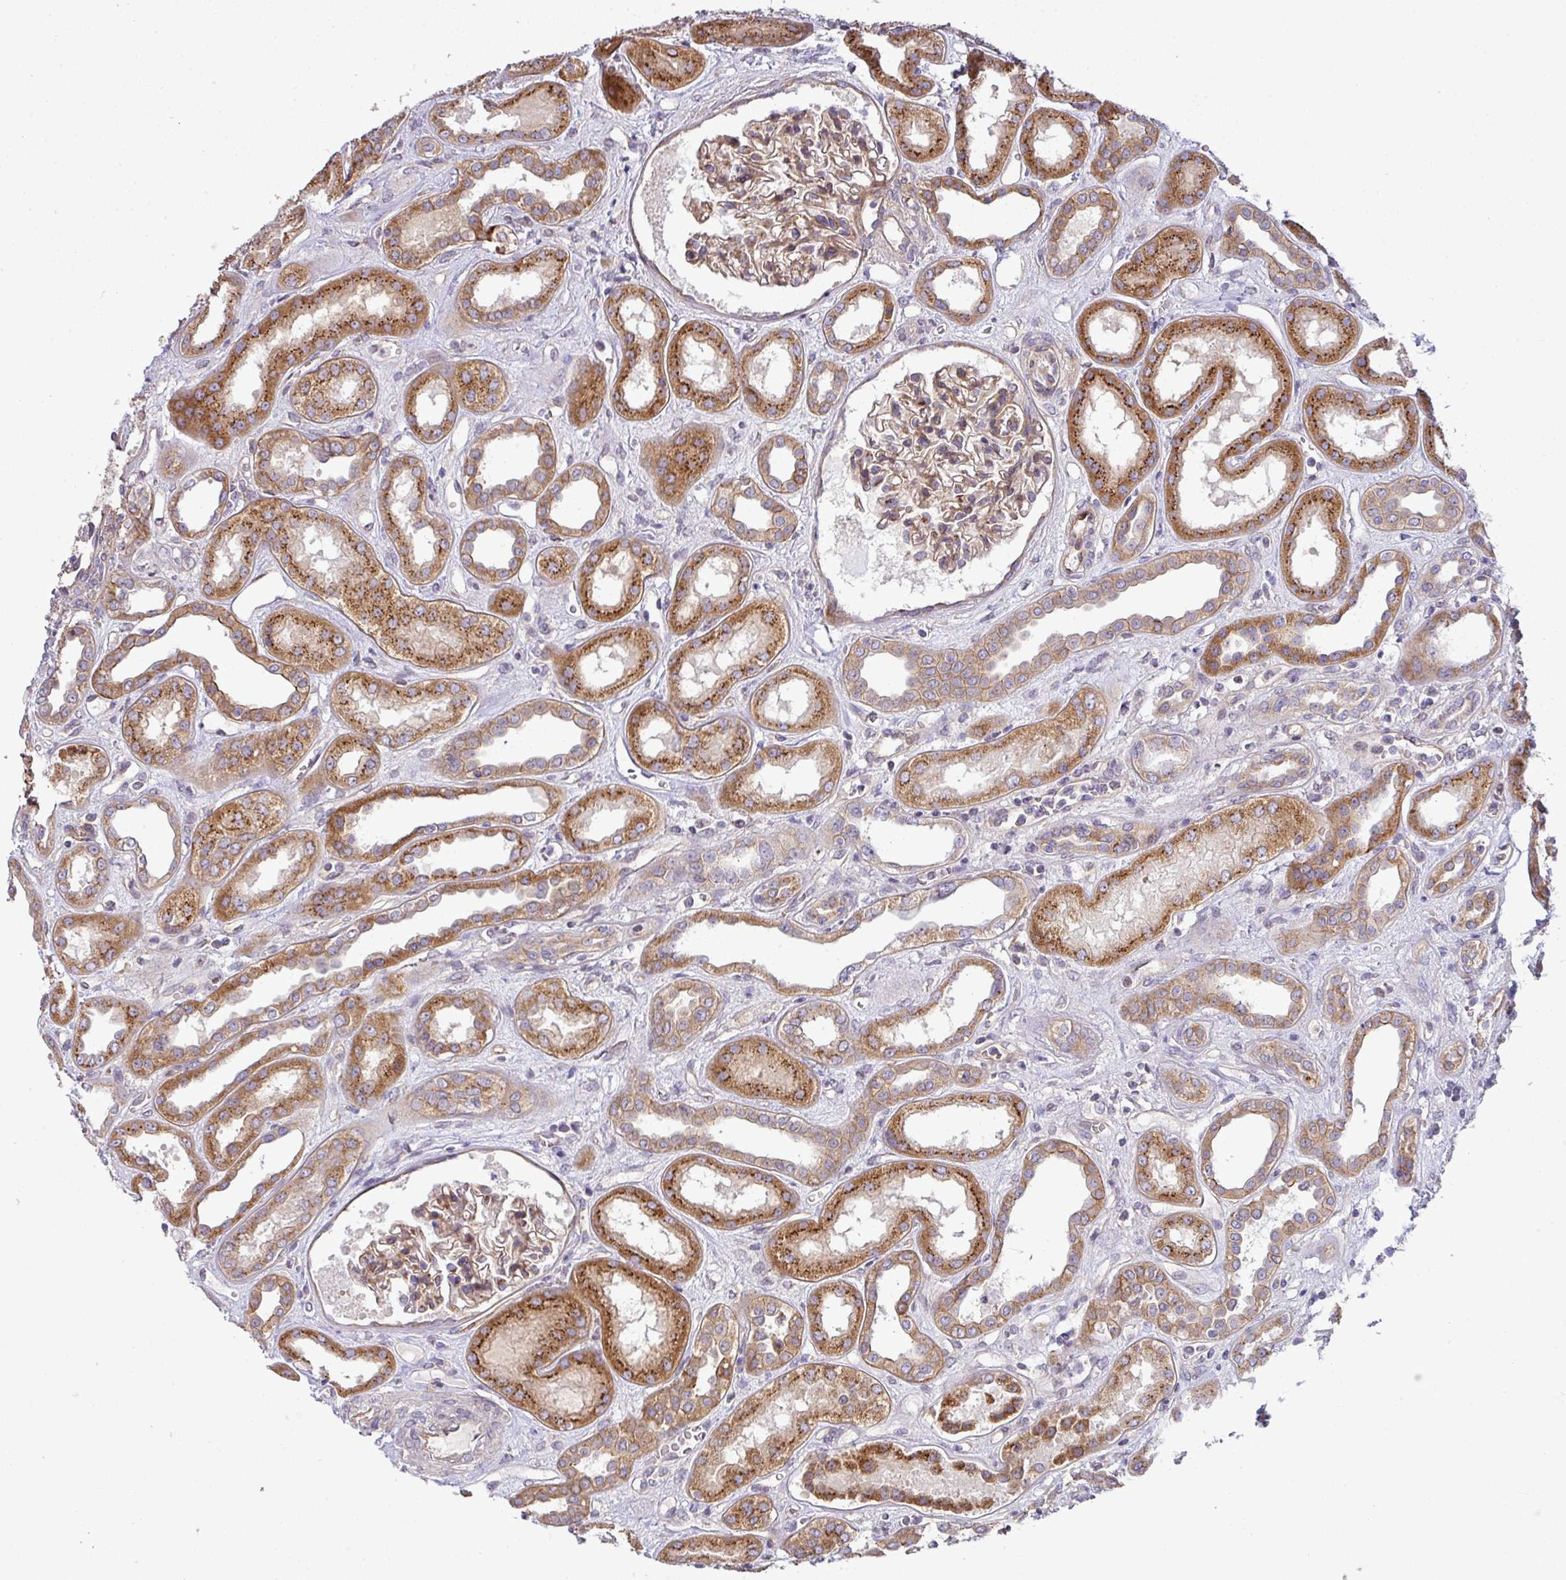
{"staining": {"intensity": "moderate", "quantity": ">75%", "location": "cytoplasmic/membranous"}, "tissue": "kidney", "cell_type": "Cells in glomeruli", "image_type": "normal", "snomed": [{"axis": "morphology", "description": "Normal tissue, NOS"}, {"axis": "topography", "description": "Kidney"}], "caption": "A brown stain labels moderate cytoplasmic/membranous positivity of a protein in cells in glomeruli of normal human kidney. Immunohistochemistry (ihc) stains the protein in brown and the nuclei are stained blue.", "gene": "TIMMDC1", "patient": {"sex": "male", "age": 59}}